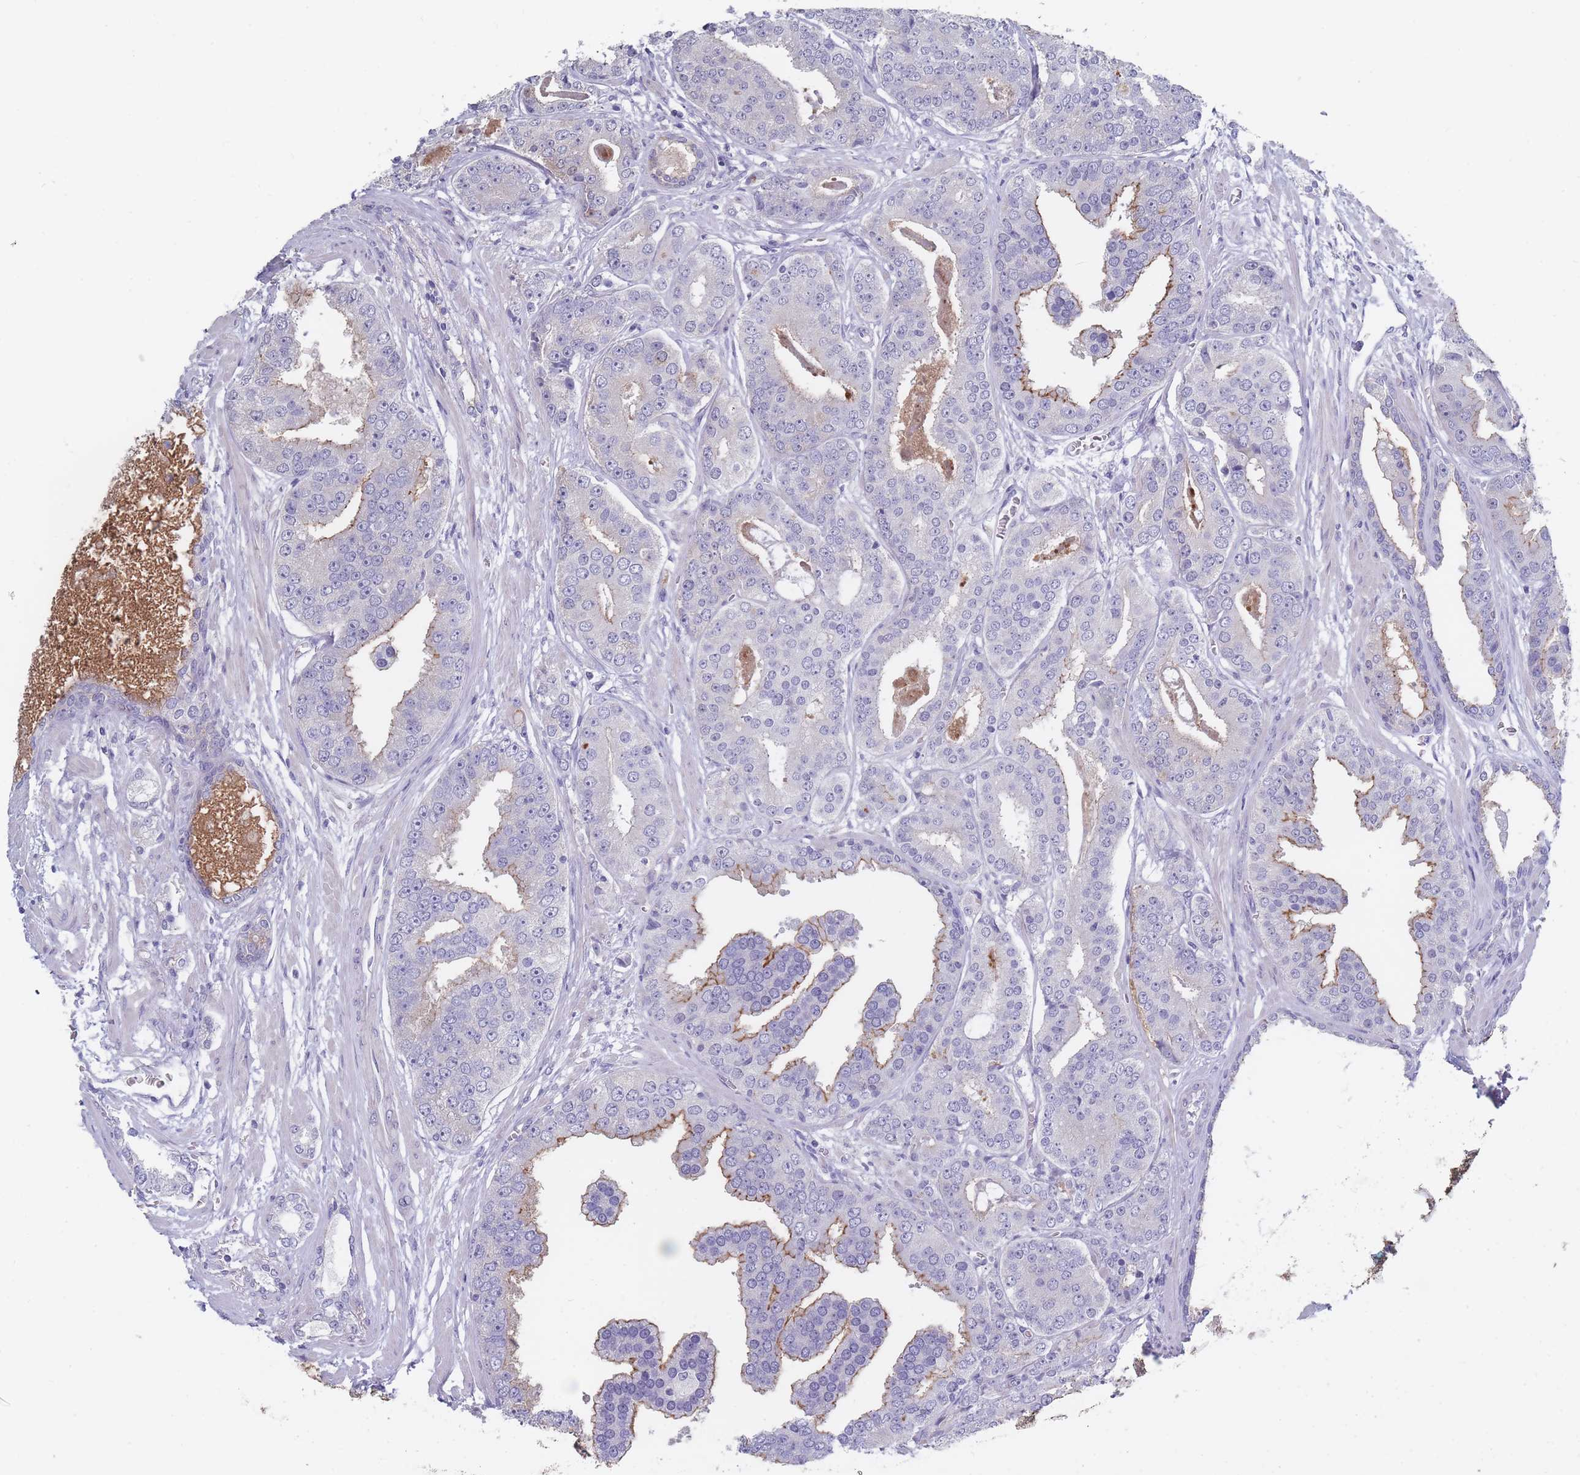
{"staining": {"intensity": "negative", "quantity": "none", "location": "none"}, "tissue": "prostate cancer", "cell_type": "Tumor cells", "image_type": "cancer", "snomed": [{"axis": "morphology", "description": "Adenocarcinoma, High grade"}, {"axis": "topography", "description": "Prostate"}], "caption": "Protein analysis of prostate adenocarcinoma (high-grade) reveals no significant staining in tumor cells.", "gene": "PIGU", "patient": {"sex": "male", "age": 71}}